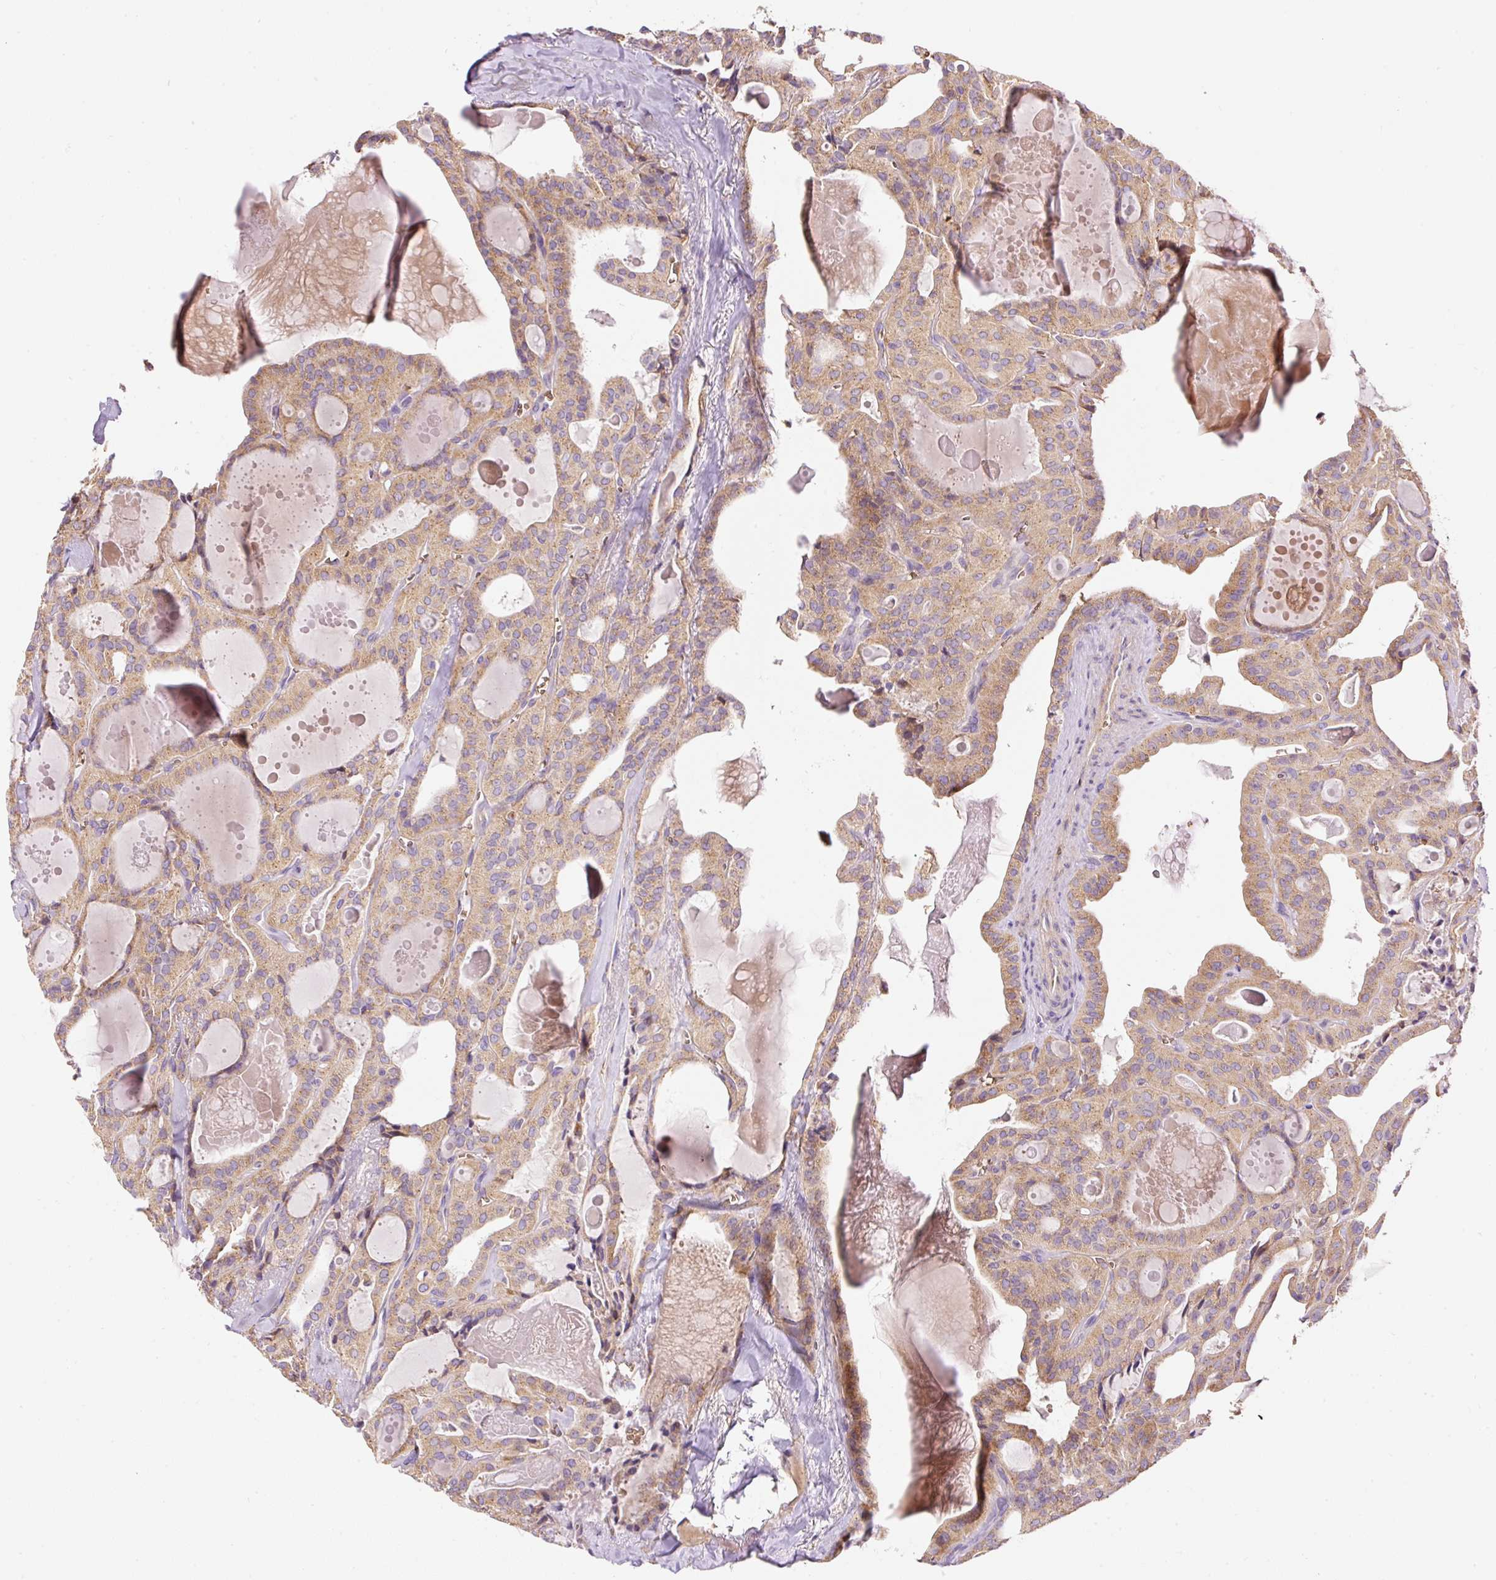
{"staining": {"intensity": "moderate", "quantity": ">75%", "location": "cytoplasmic/membranous"}, "tissue": "thyroid cancer", "cell_type": "Tumor cells", "image_type": "cancer", "snomed": [{"axis": "morphology", "description": "Papillary adenocarcinoma, NOS"}, {"axis": "topography", "description": "Thyroid gland"}], "caption": "The image displays a brown stain indicating the presence of a protein in the cytoplasmic/membranous of tumor cells in papillary adenocarcinoma (thyroid).", "gene": "PRRC2A", "patient": {"sex": "male", "age": 52}}